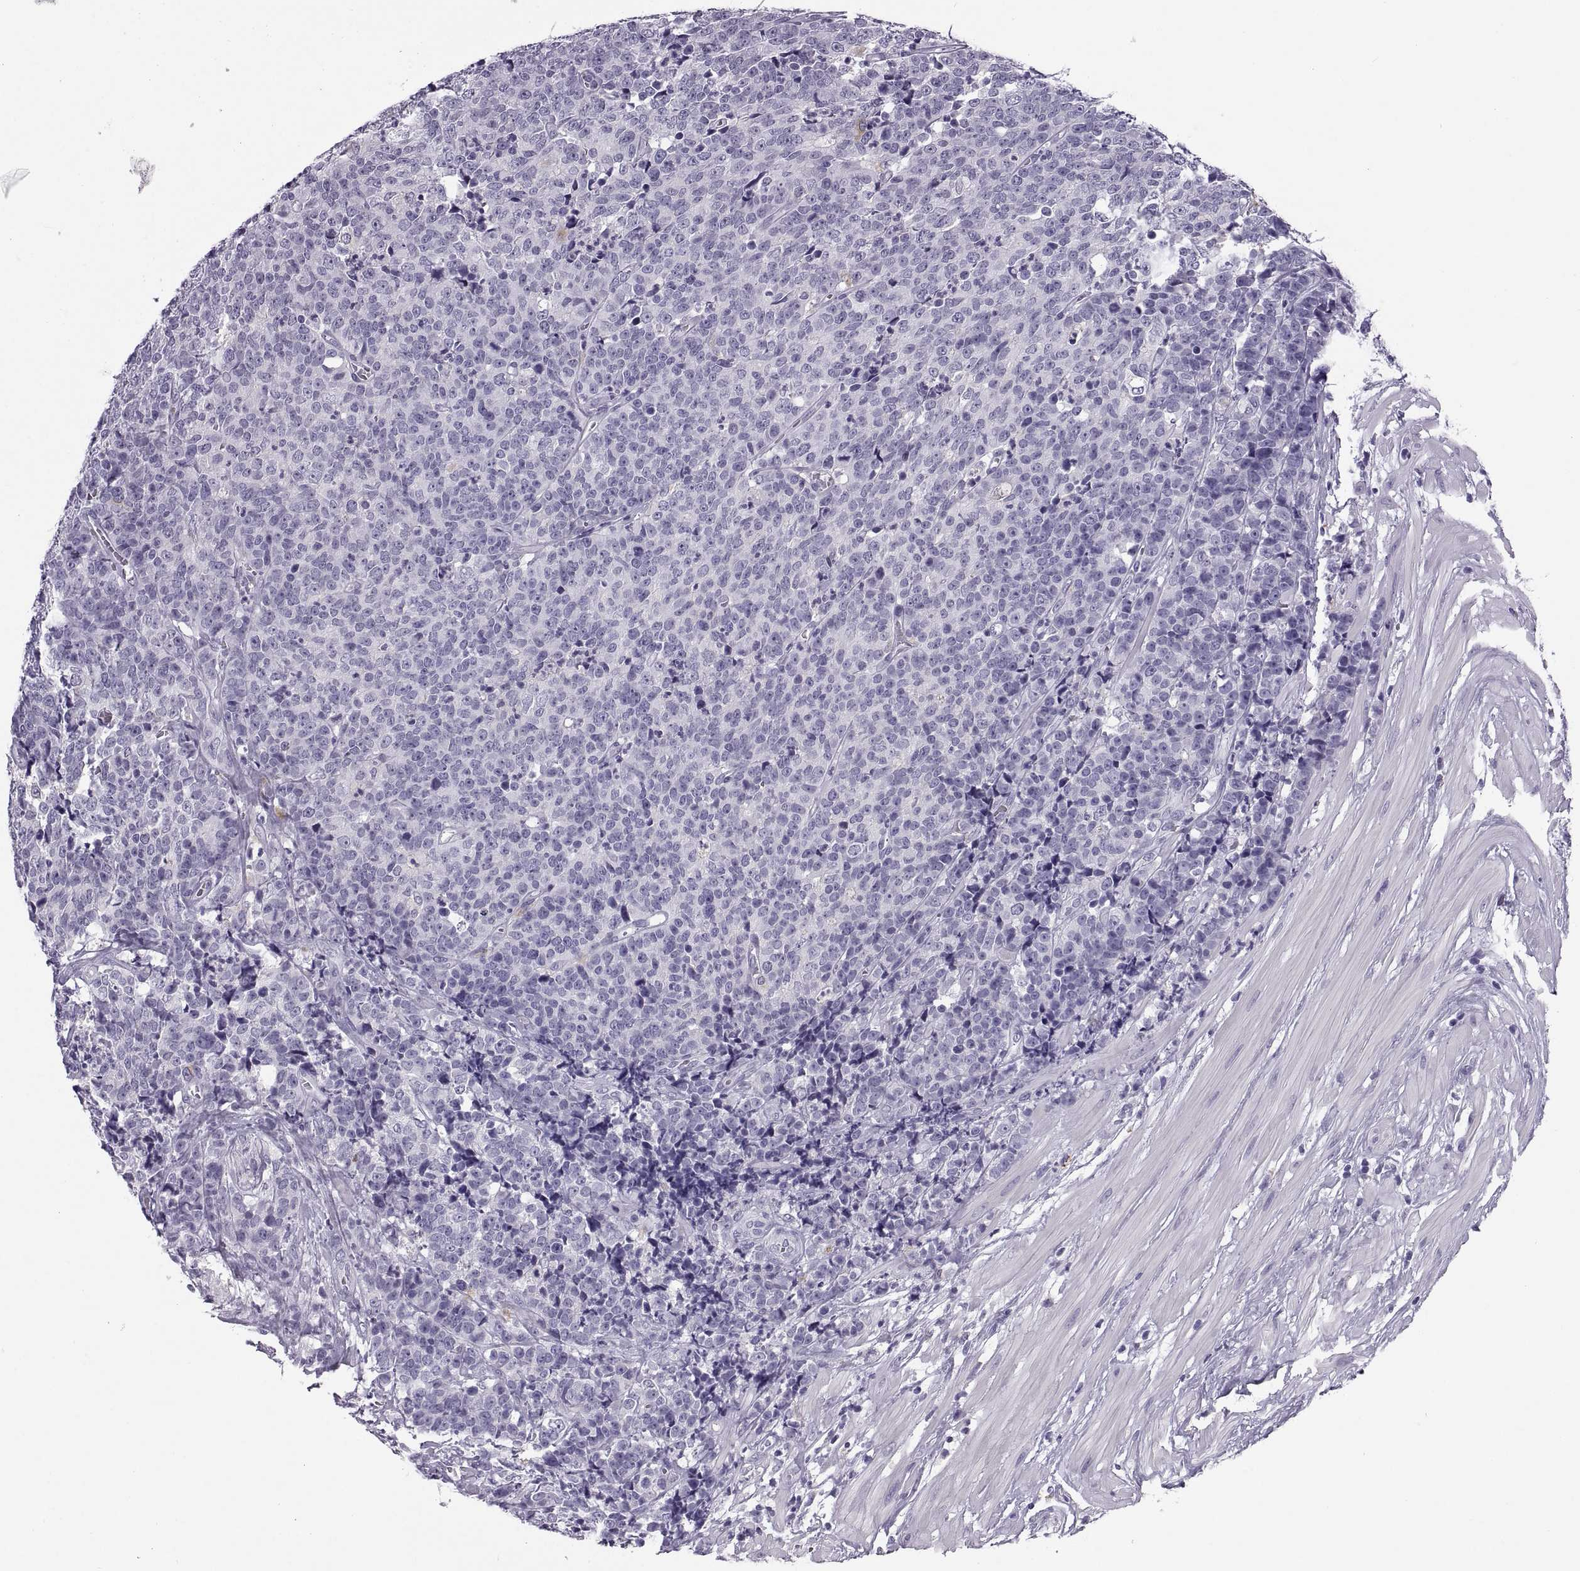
{"staining": {"intensity": "negative", "quantity": "none", "location": "none"}, "tissue": "prostate cancer", "cell_type": "Tumor cells", "image_type": "cancer", "snomed": [{"axis": "morphology", "description": "Adenocarcinoma, NOS"}, {"axis": "topography", "description": "Prostate"}], "caption": "Immunohistochemistry (IHC) micrograph of adenocarcinoma (prostate) stained for a protein (brown), which shows no expression in tumor cells. (DAB (3,3'-diaminobenzidine) immunohistochemistry visualized using brightfield microscopy, high magnification).", "gene": "QRICH2", "patient": {"sex": "male", "age": 67}}